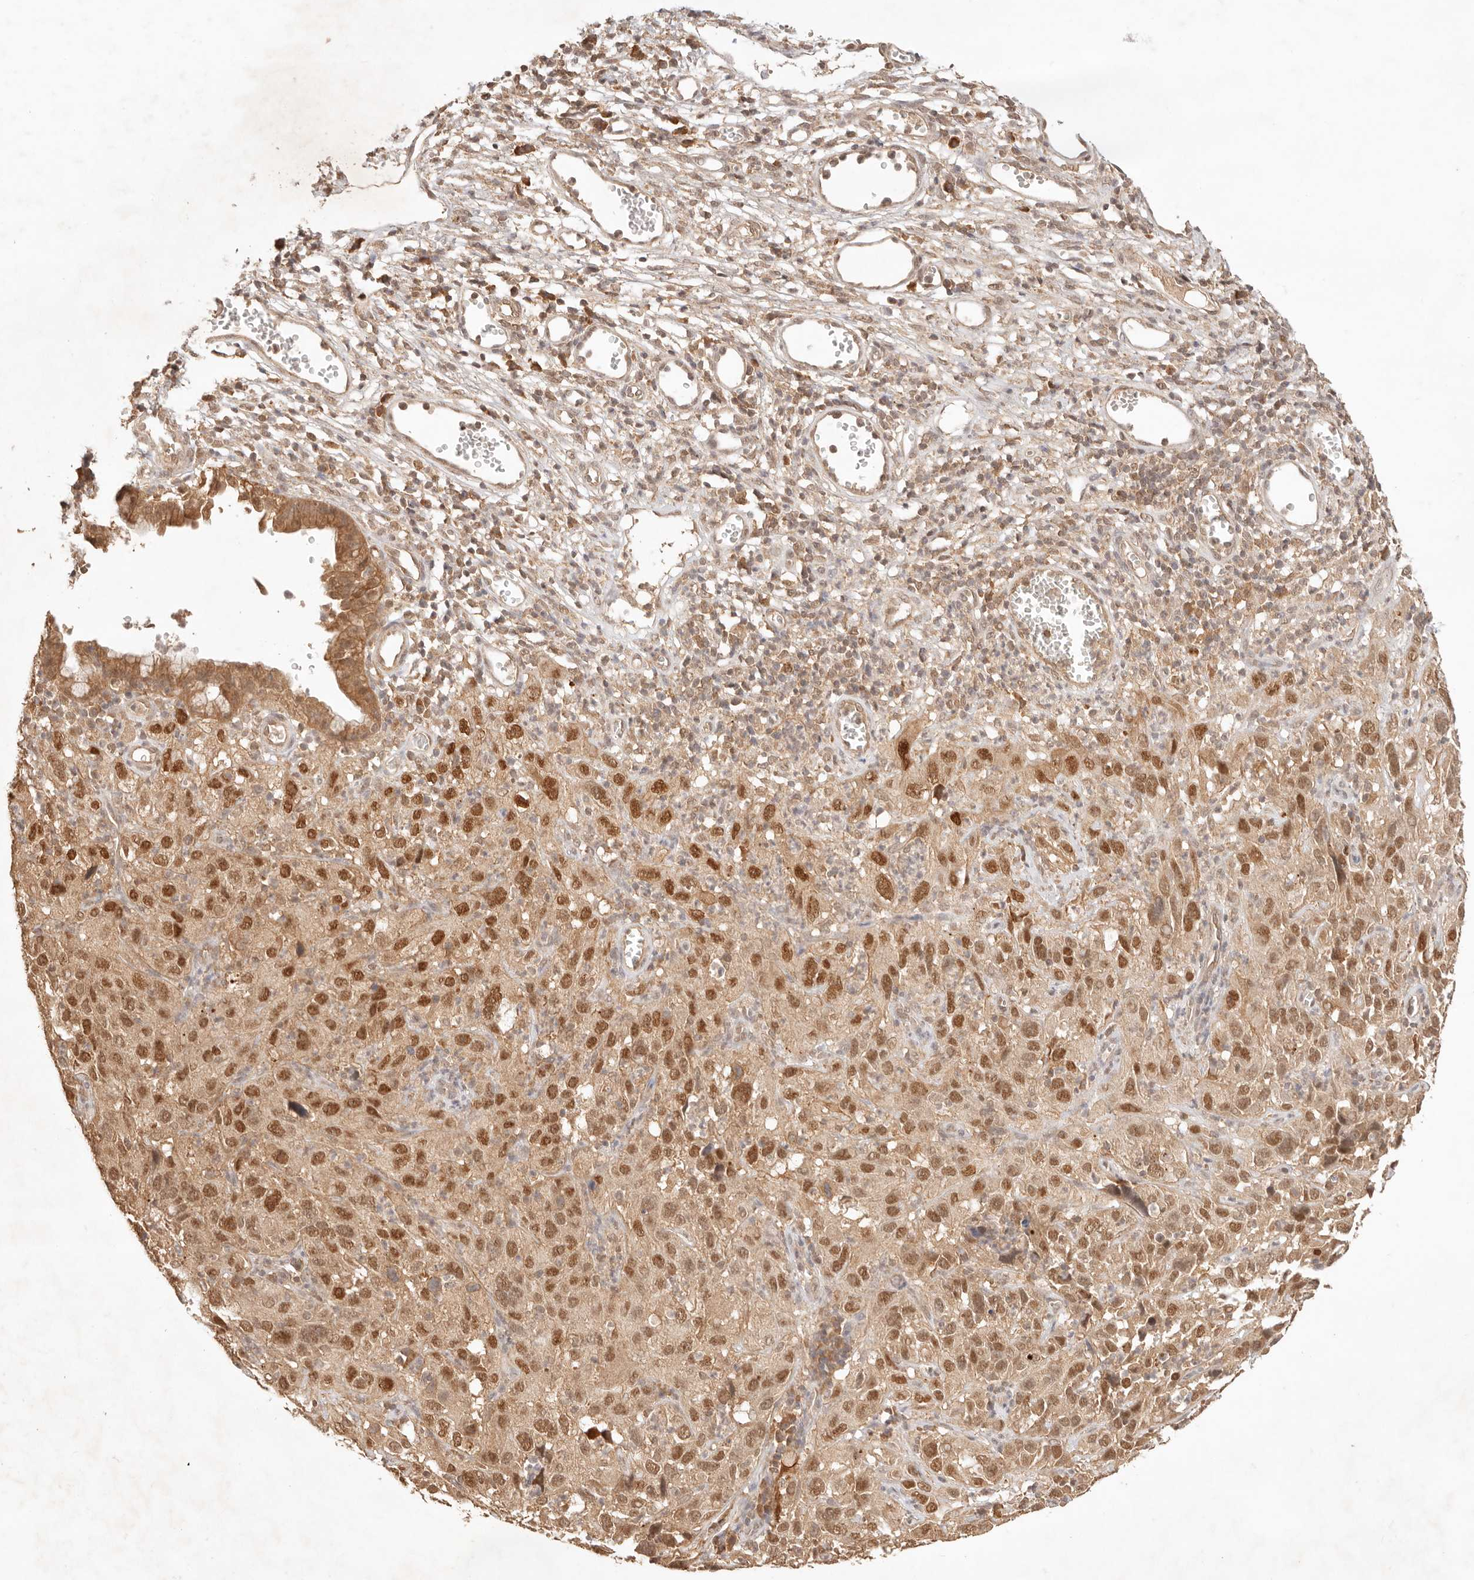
{"staining": {"intensity": "moderate", "quantity": ">75%", "location": "cytoplasmic/membranous,nuclear"}, "tissue": "cervical cancer", "cell_type": "Tumor cells", "image_type": "cancer", "snomed": [{"axis": "morphology", "description": "Squamous cell carcinoma, NOS"}, {"axis": "topography", "description": "Cervix"}], "caption": "A brown stain highlights moderate cytoplasmic/membranous and nuclear positivity of a protein in cervical cancer tumor cells. The protein of interest is stained brown, and the nuclei are stained in blue (DAB (3,3'-diaminobenzidine) IHC with brightfield microscopy, high magnification).", "gene": "TRIM11", "patient": {"sex": "female", "age": 32}}